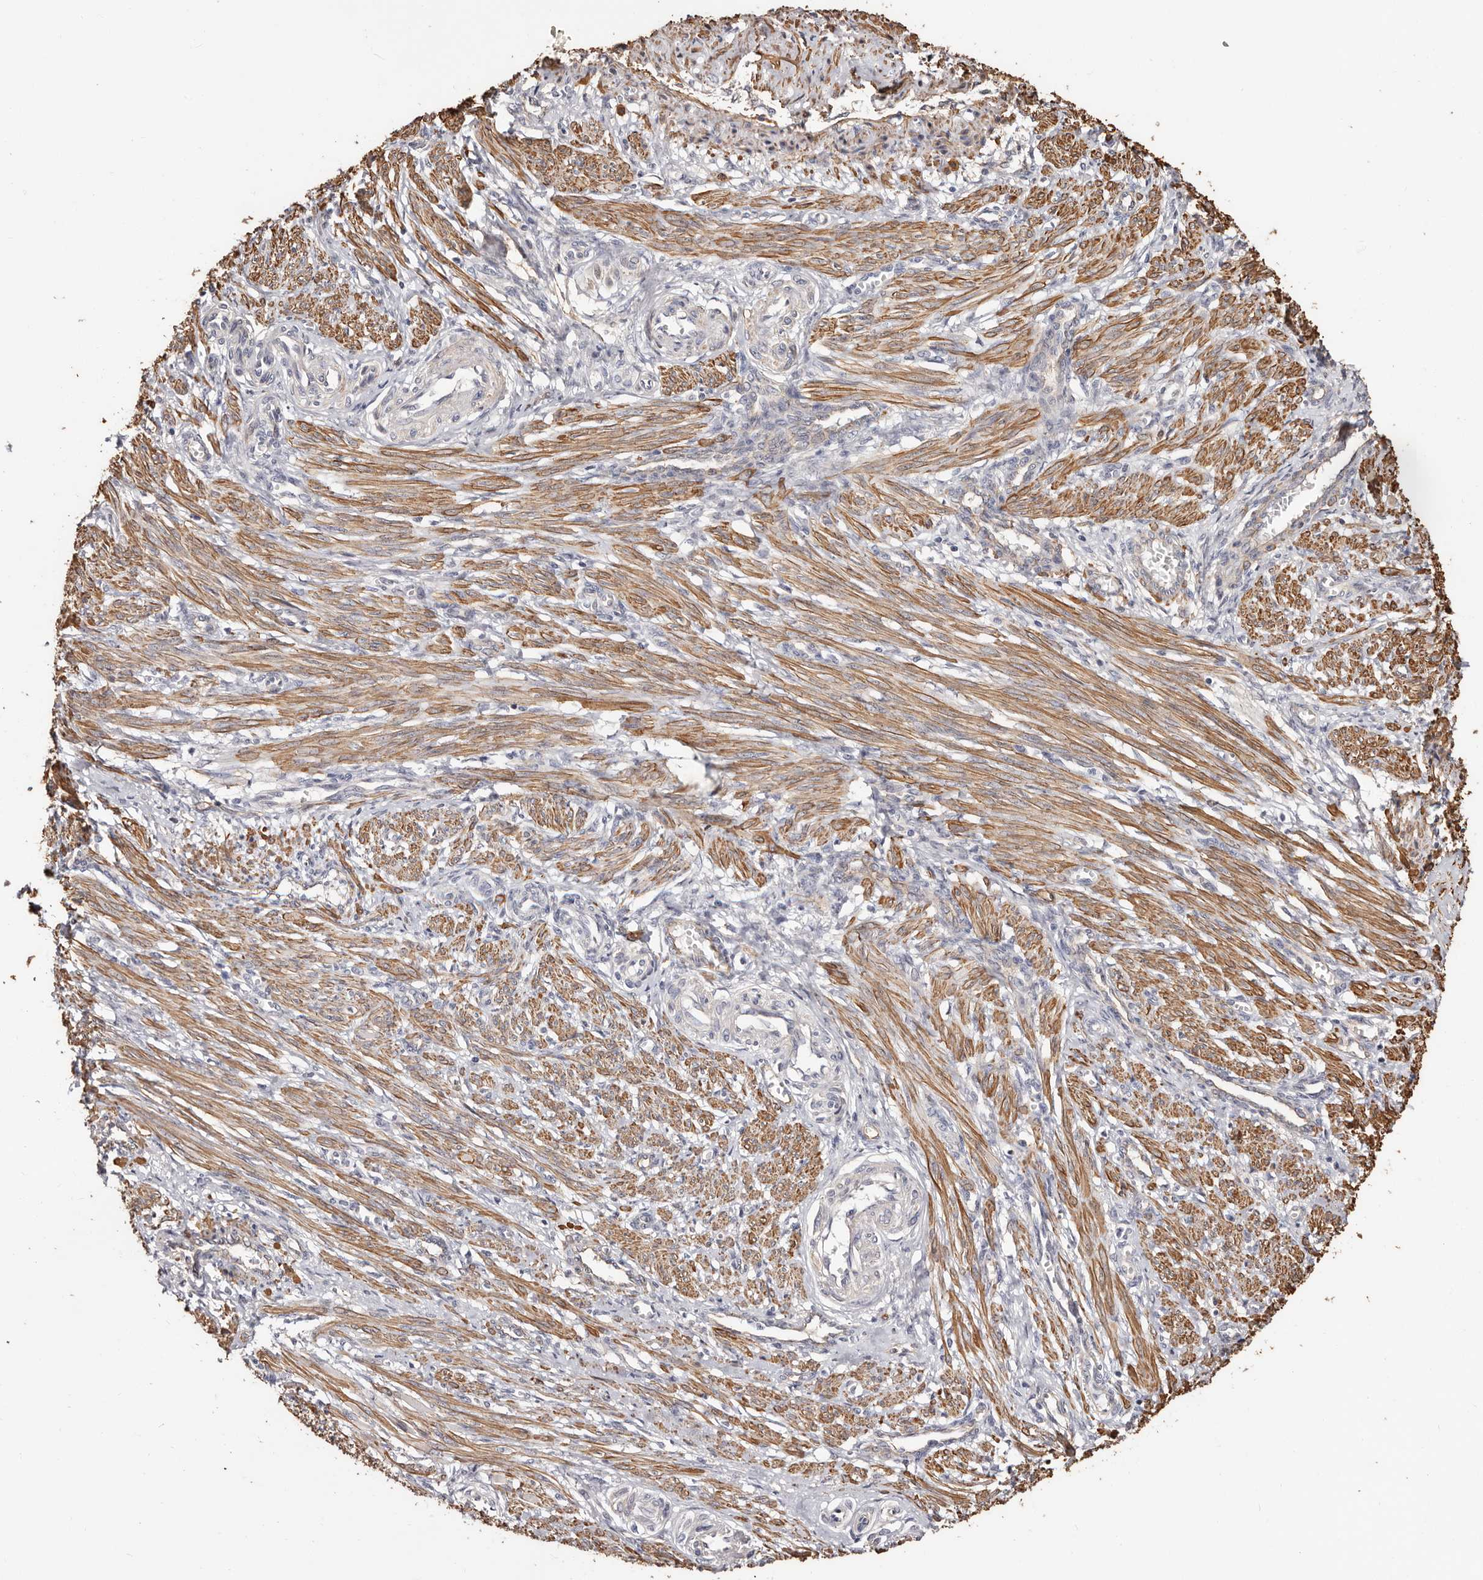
{"staining": {"intensity": "moderate", "quantity": ">75%", "location": "cytoplasmic/membranous"}, "tissue": "smooth muscle", "cell_type": "Smooth muscle cells", "image_type": "normal", "snomed": [{"axis": "morphology", "description": "Normal tissue, NOS"}, {"axis": "topography", "description": "Endometrium"}], "caption": "This photomicrograph exhibits immunohistochemistry staining of normal smooth muscle, with medium moderate cytoplasmic/membranous expression in approximately >75% of smooth muscle cells.", "gene": "TRIP13", "patient": {"sex": "female", "age": 33}}